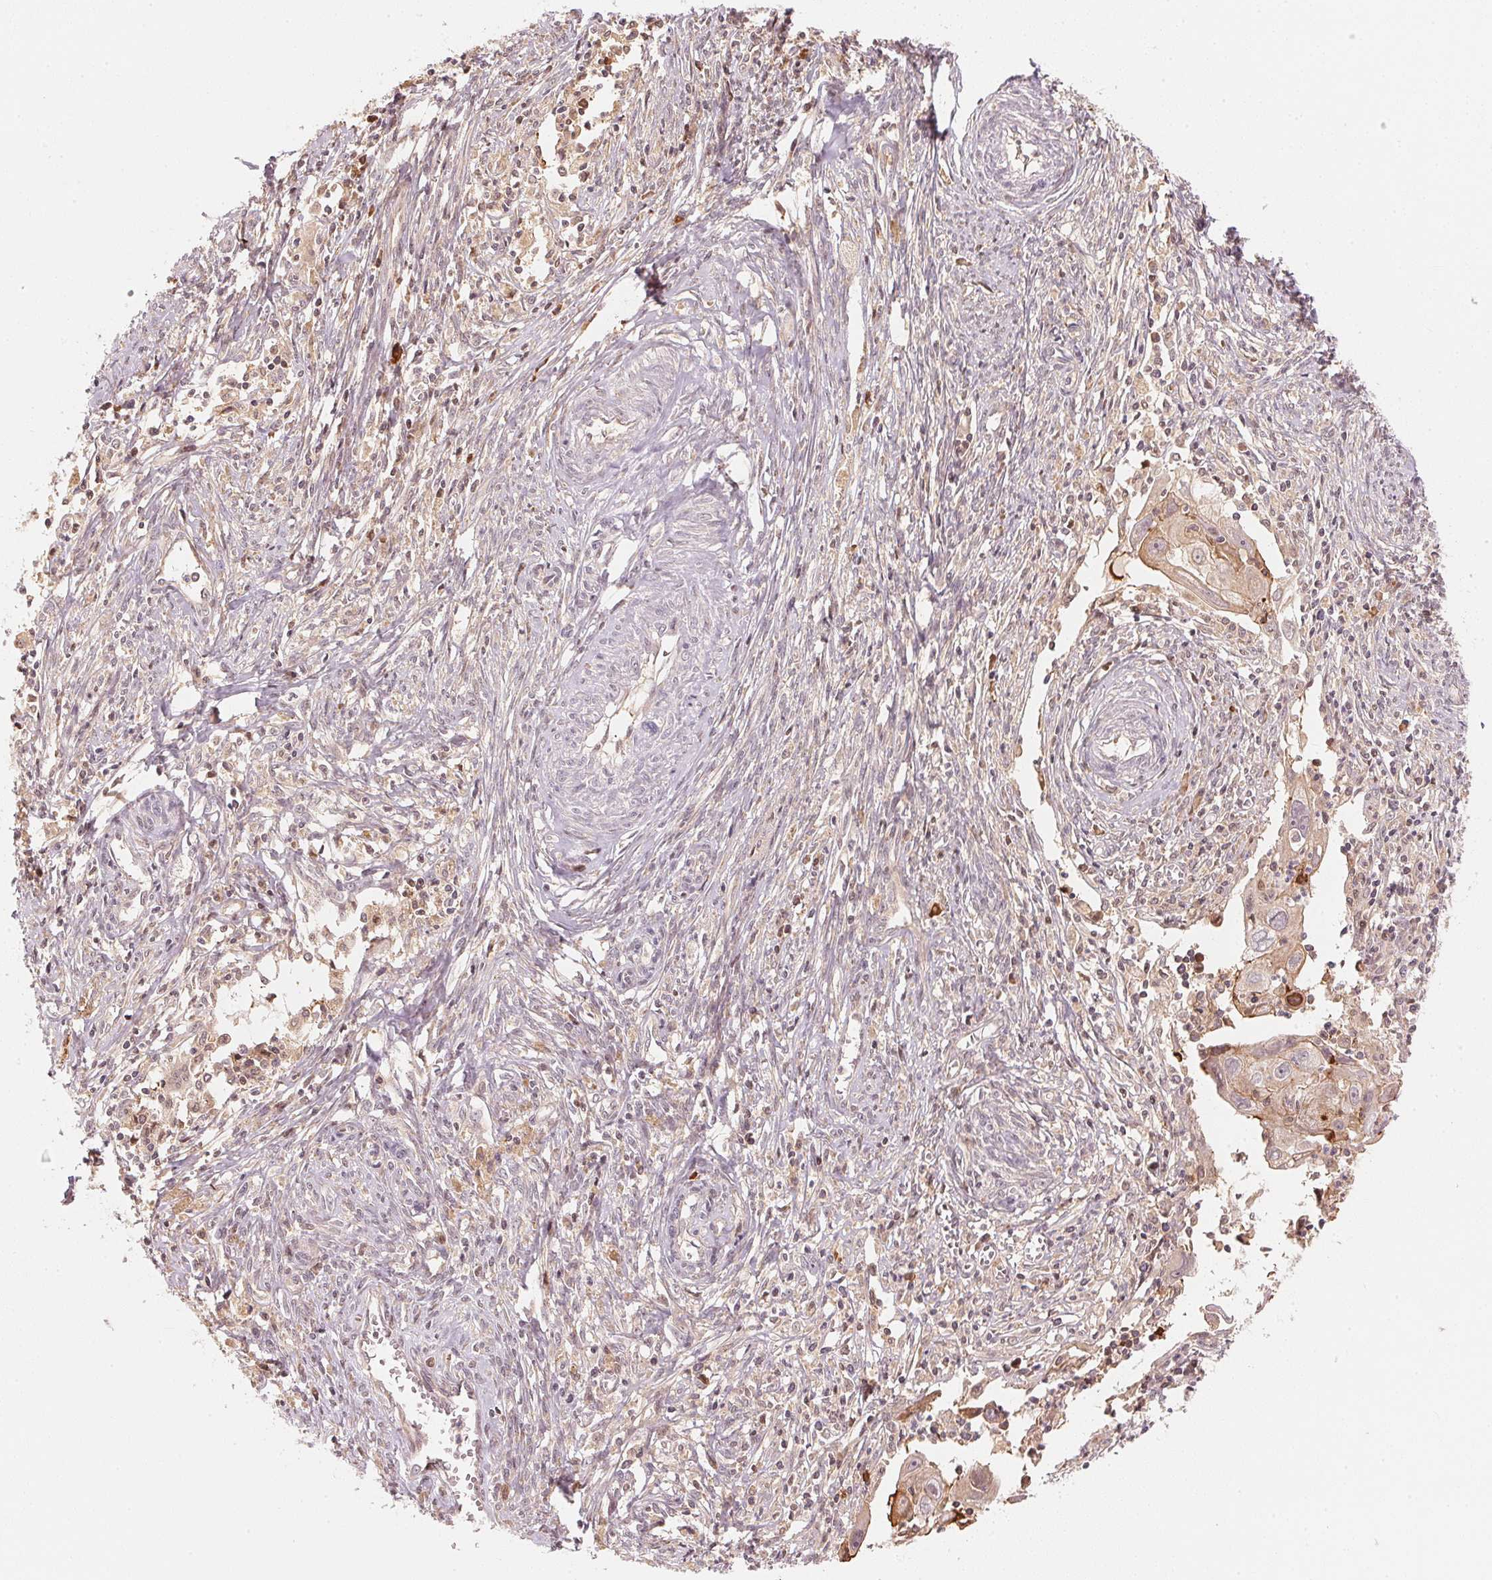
{"staining": {"intensity": "moderate", "quantity": "25%-75%", "location": "cytoplasmic/membranous"}, "tissue": "cervical cancer", "cell_type": "Tumor cells", "image_type": "cancer", "snomed": [{"axis": "morphology", "description": "Squamous cell carcinoma, NOS"}, {"axis": "topography", "description": "Cervix"}], "caption": "DAB (3,3'-diaminobenzidine) immunohistochemical staining of cervical squamous cell carcinoma demonstrates moderate cytoplasmic/membranous protein positivity in approximately 25%-75% of tumor cells.", "gene": "PRKN", "patient": {"sex": "female", "age": 30}}